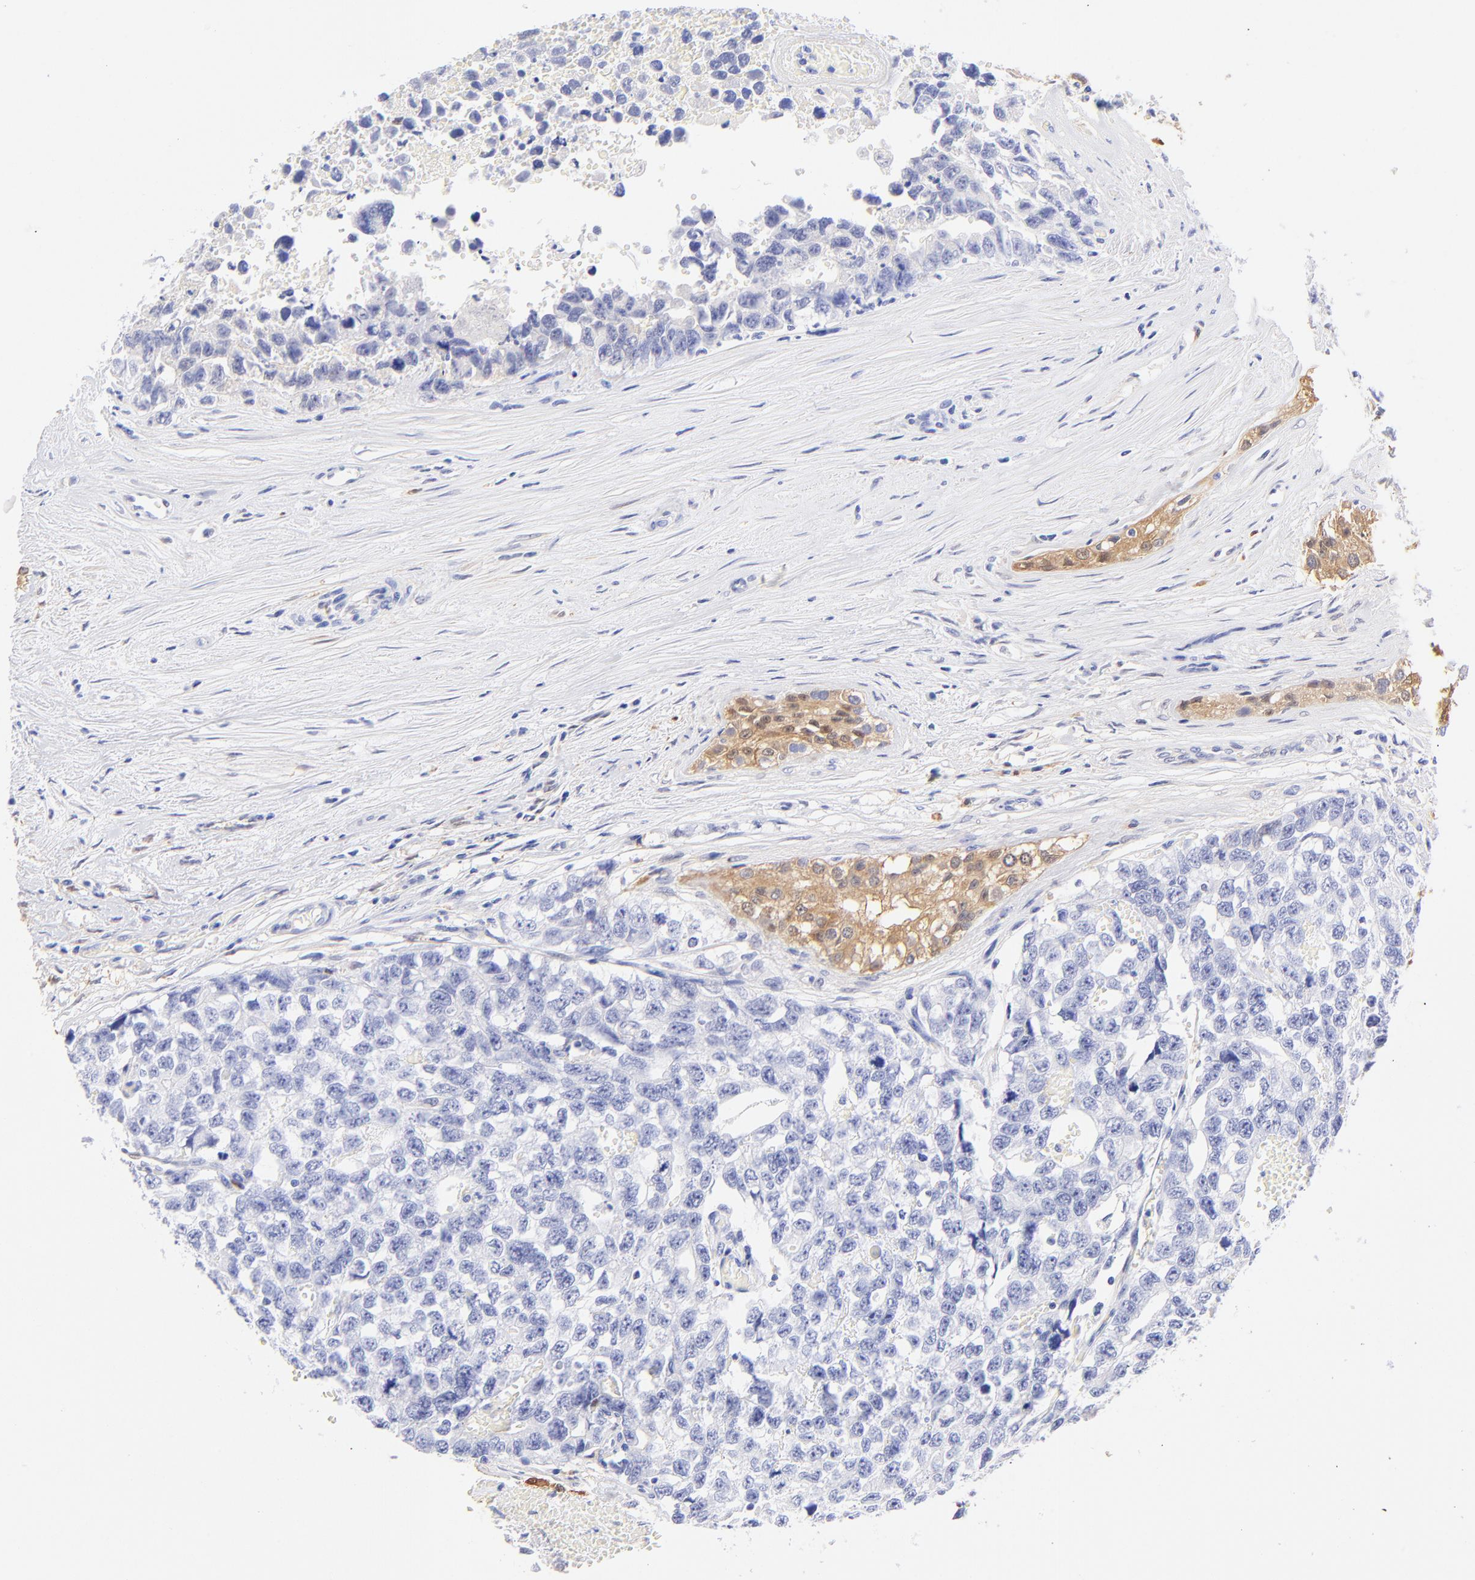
{"staining": {"intensity": "negative", "quantity": "none", "location": "none"}, "tissue": "testis cancer", "cell_type": "Tumor cells", "image_type": "cancer", "snomed": [{"axis": "morphology", "description": "Carcinoma, Embryonal, NOS"}, {"axis": "topography", "description": "Testis"}], "caption": "Immunohistochemical staining of human testis cancer (embryonal carcinoma) displays no significant staining in tumor cells. Nuclei are stained in blue.", "gene": "ALDH1A1", "patient": {"sex": "male", "age": 31}}